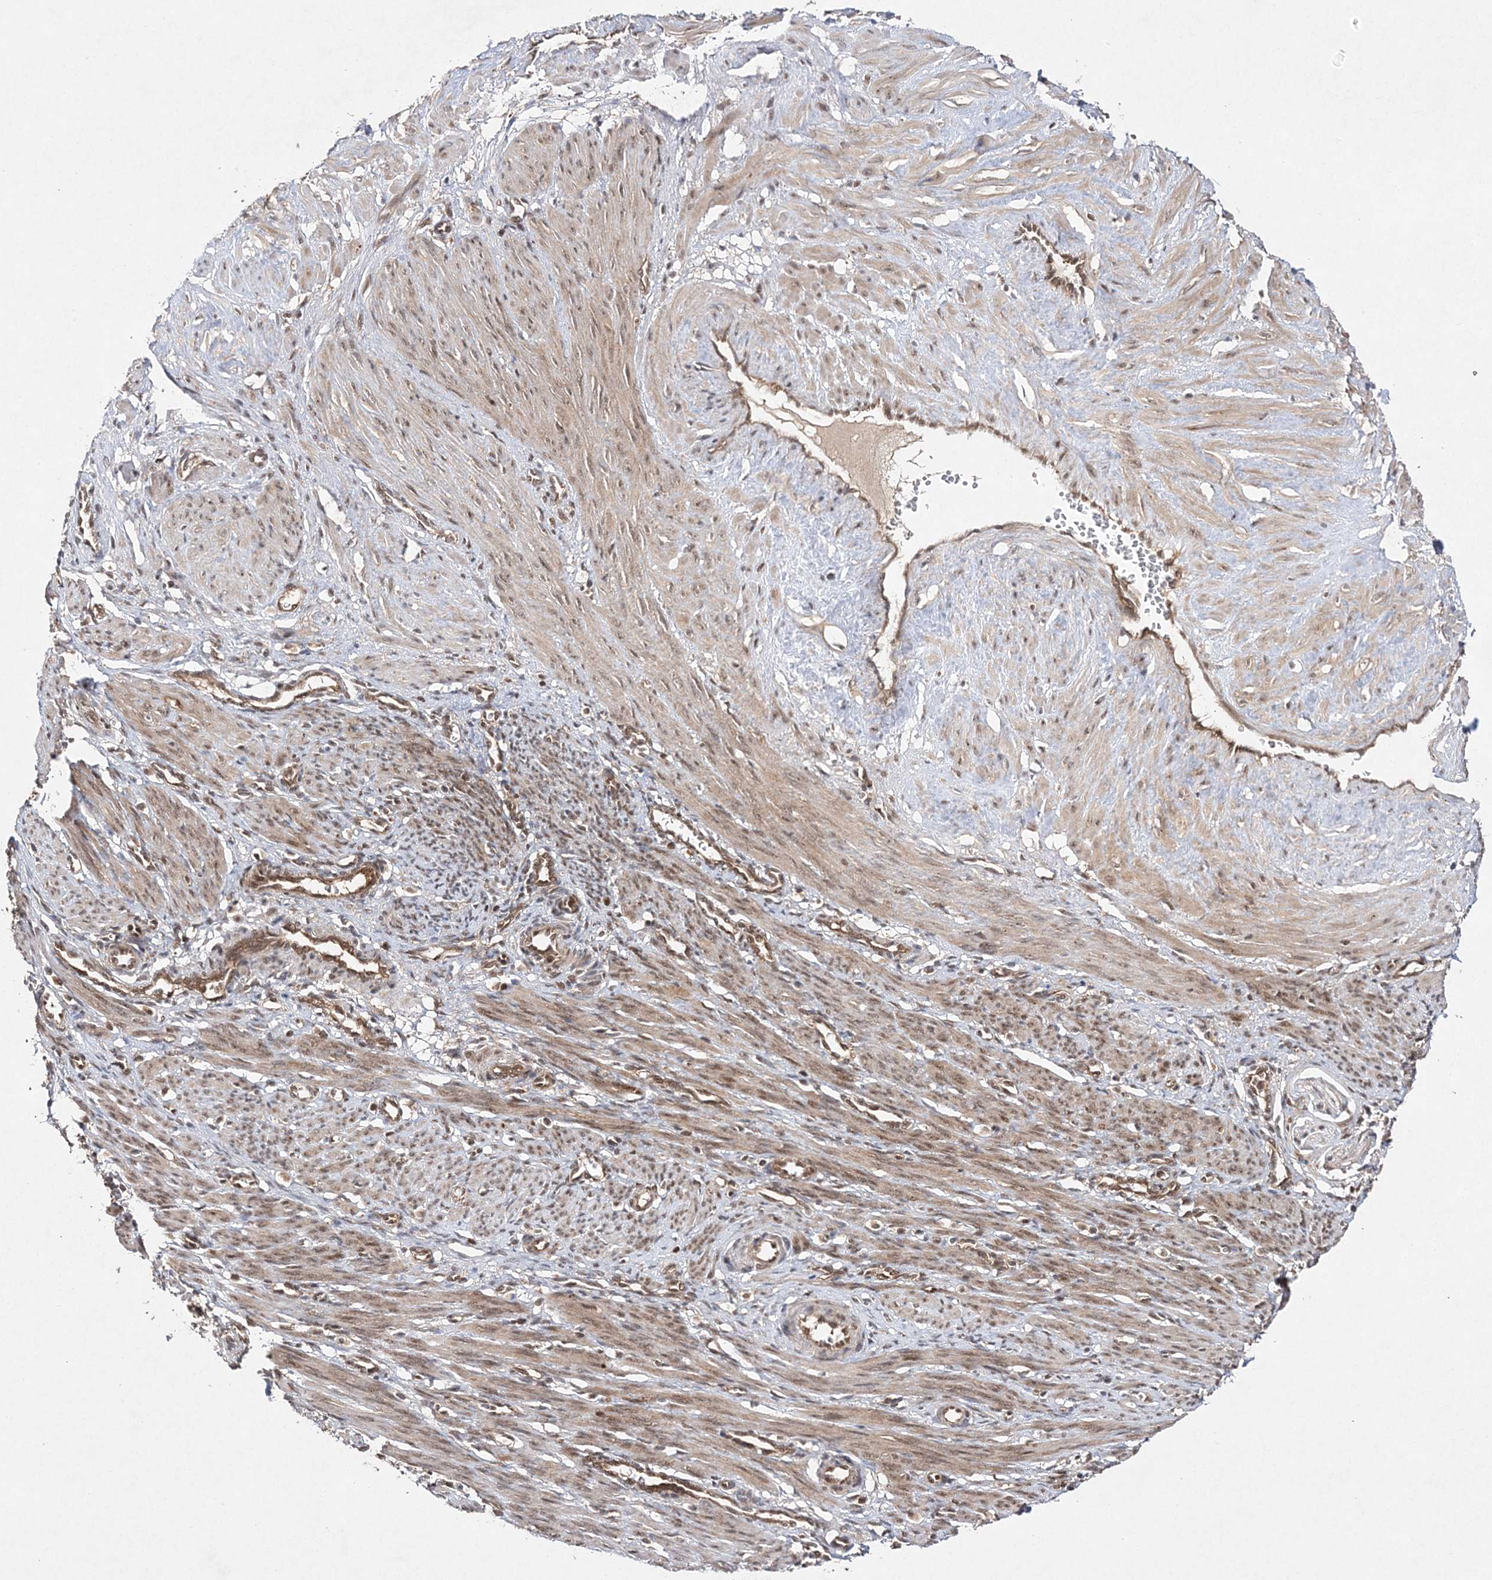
{"staining": {"intensity": "moderate", "quantity": ">75%", "location": "cytoplasmic/membranous,nuclear"}, "tissue": "smooth muscle", "cell_type": "Smooth muscle cells", "image_type": "normal", "snomed": [{"axis": "morphology", "description": "Normal tissue, NOS"}, {"axis": "topography", "description": "Endometrium"}], "caption": "IHC of normal smooth muscle shows medium levels of moderate cytoplasmic/membranous,nuclear staining in approximately >75% of smooth muscle cells.", "gene": "NIF3L1", "patient": {"sex": "female", "age": 33}}